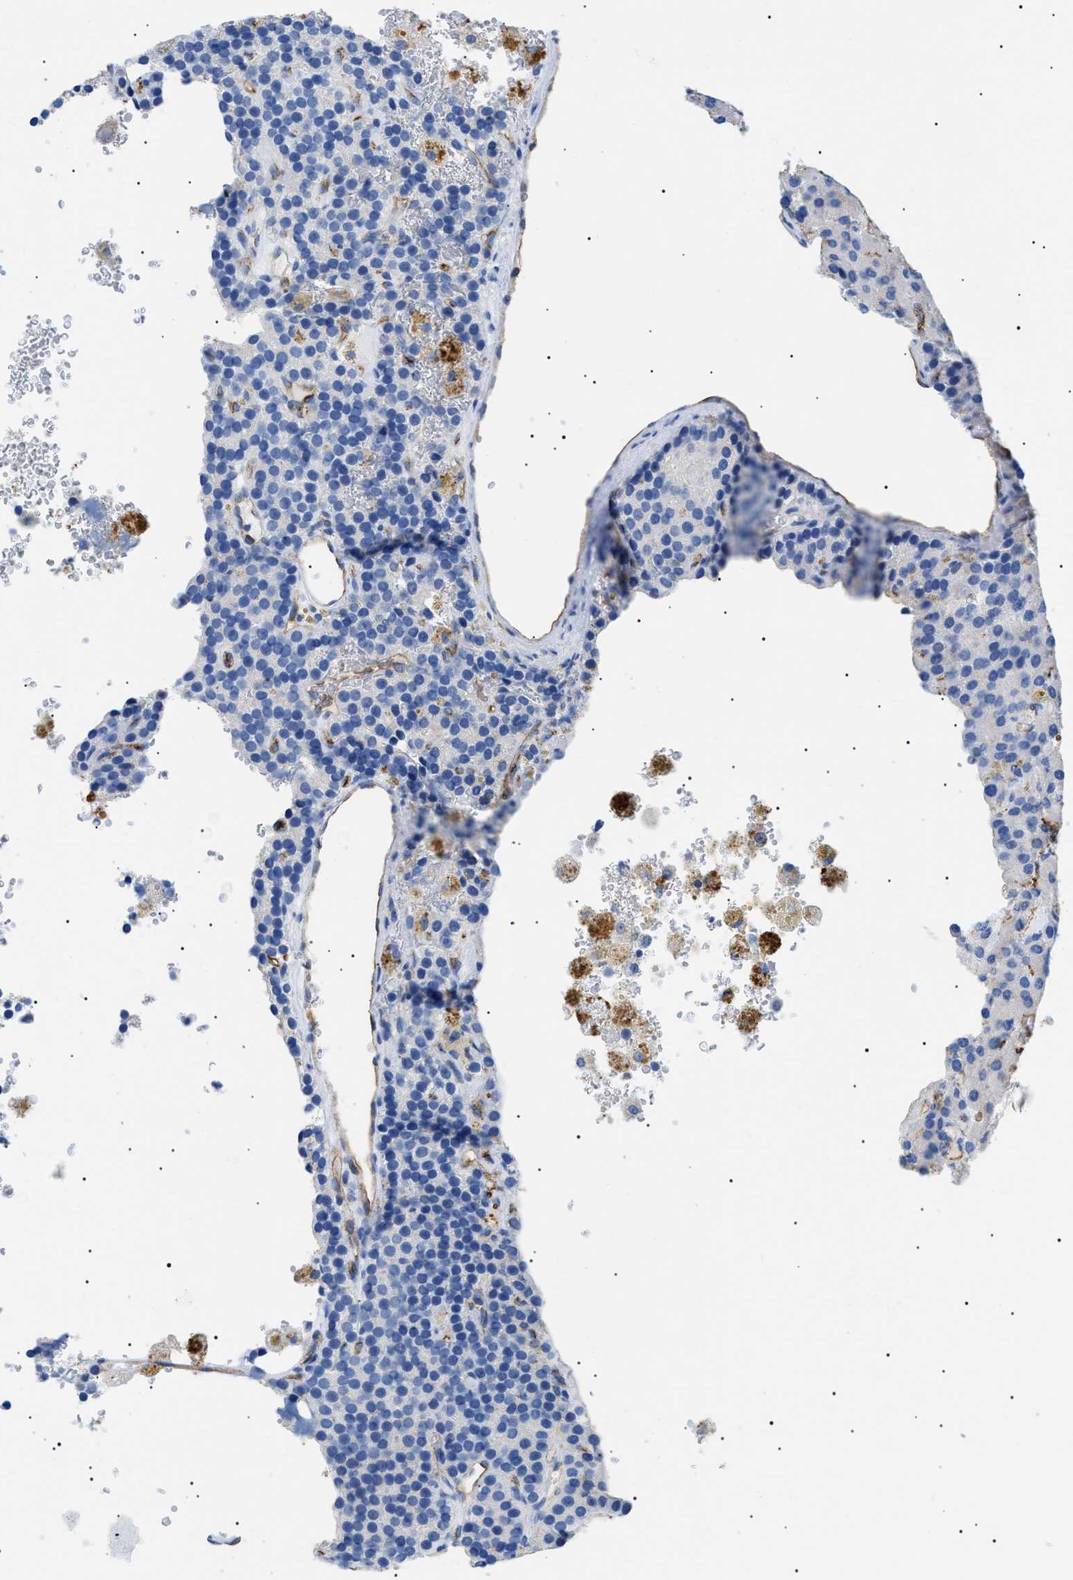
{"staining": {"intensity": "negative", "quantity": "none", "location": "none"}, "tissue": "parathyroid gland", "cell_type": "Glandular cells", "image_type": "normal", "snomed": [{"axis": "morphology", "description": "Normal tissue, NOS"}, {"axis": "morphology", "description": "Adenoma, NOS"}, {"axis": "topography", "description": "Parathyroid gland"}], "caption": "Immunohistochemistry histopathology image of normal parathyroid gland stained for a protein (brown), which demonstrates no staining in glandular cells.", "gene": "PODXL", "patient": {"sex": "female", "age": 86}}